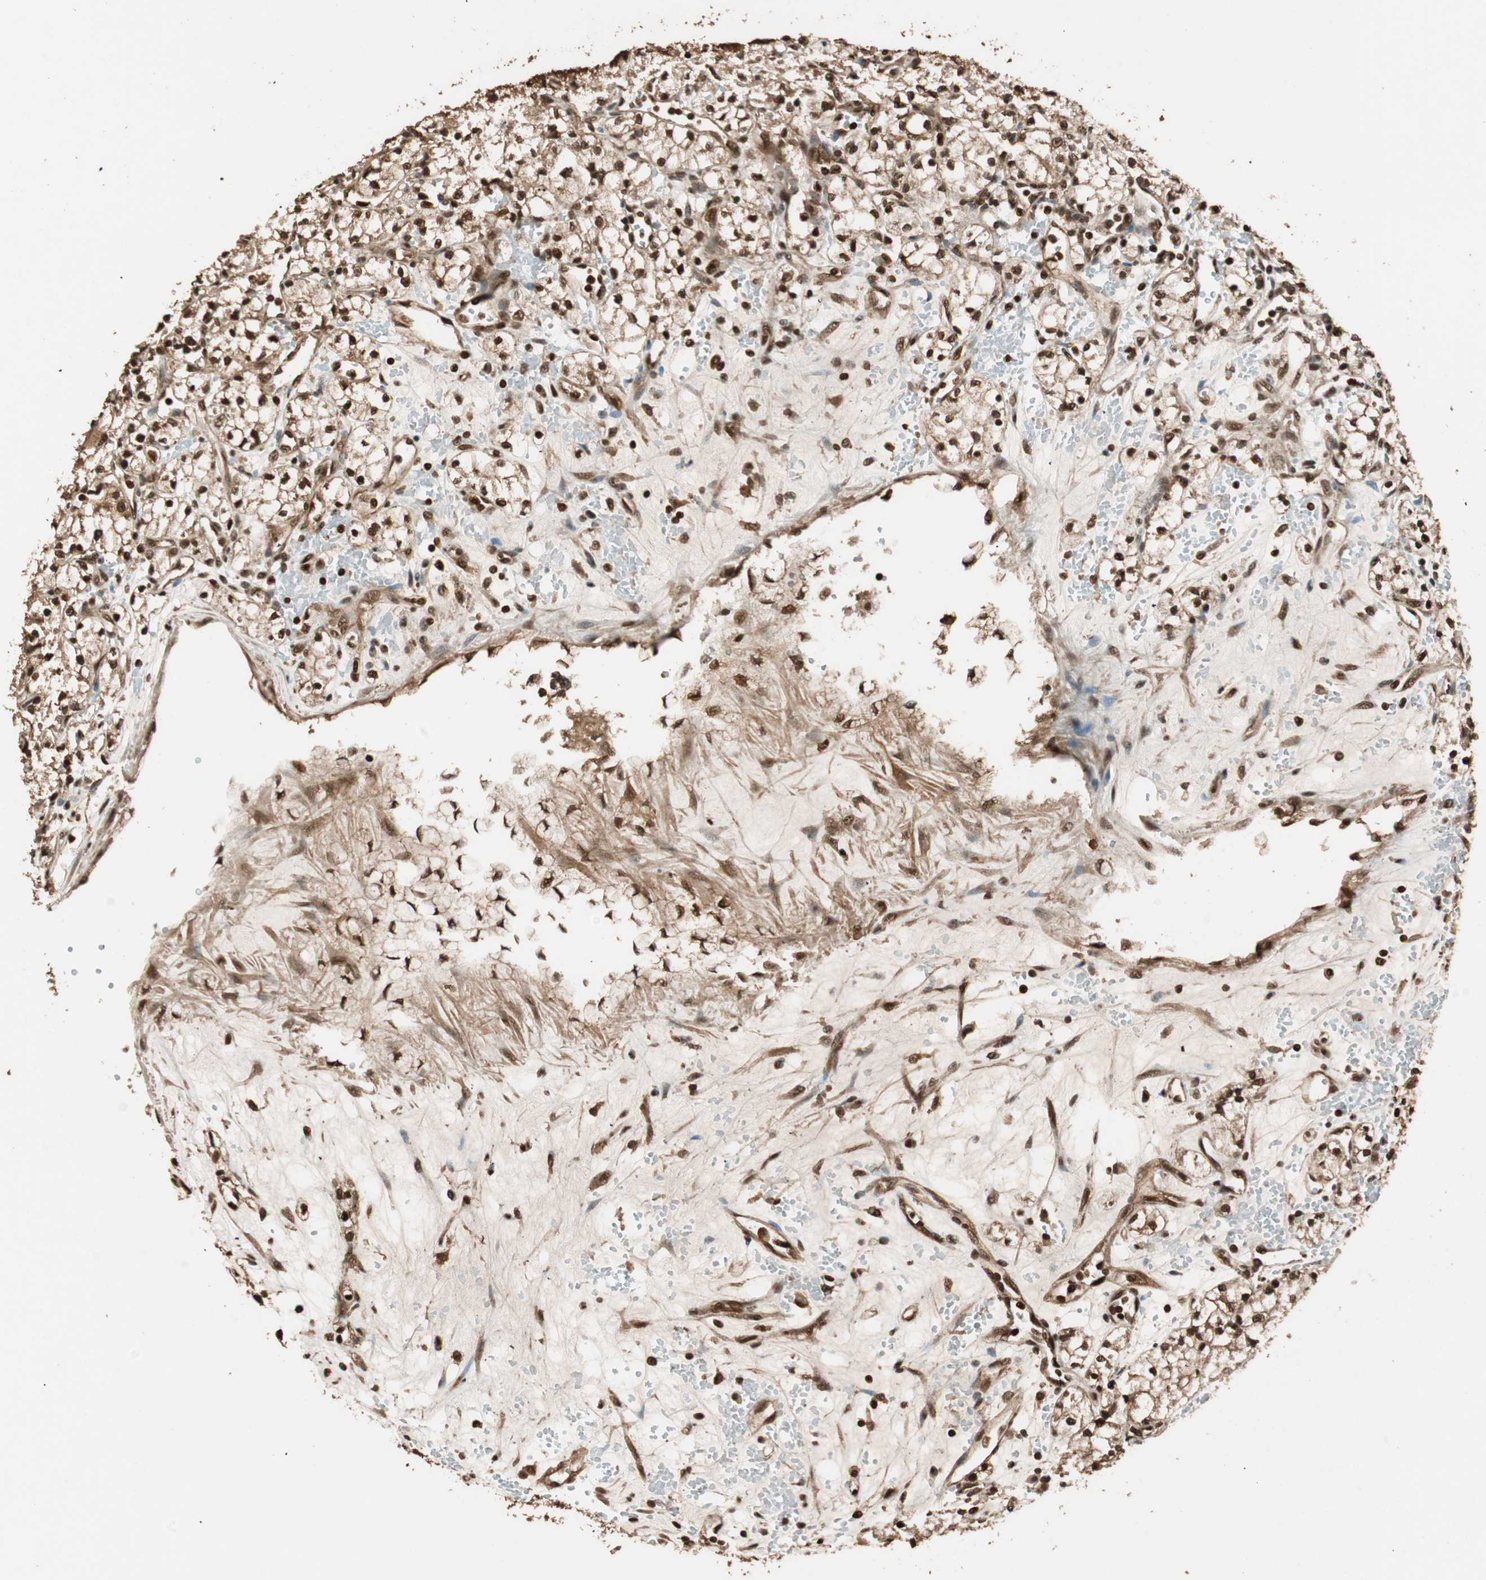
{"staining": {"intensity": "strong", "quantity": ">75%", "location": "cytoplasmic/membranous,nuclear"}, "tissue": "renal cancer", "cell_type": "Tumor cells", "image_type": "cancer", "snomed": [{"axis": "morphology", "description": "Normal tissue, NOS"}, {"axis": "morphology", "description": "Adenocarcinoma, NOS"}, {"axis": "topography", "description": "Kidney"}], "caption": "There is high levels of strong cytoplasmic/membranous and nuclear expression in tumor cells of renal adenocarcinoma, as demonstrated by immunohistochemical staining (brown color).", "gene": "ALKBH5", "patient": {"sex": "male", "age": 59}}